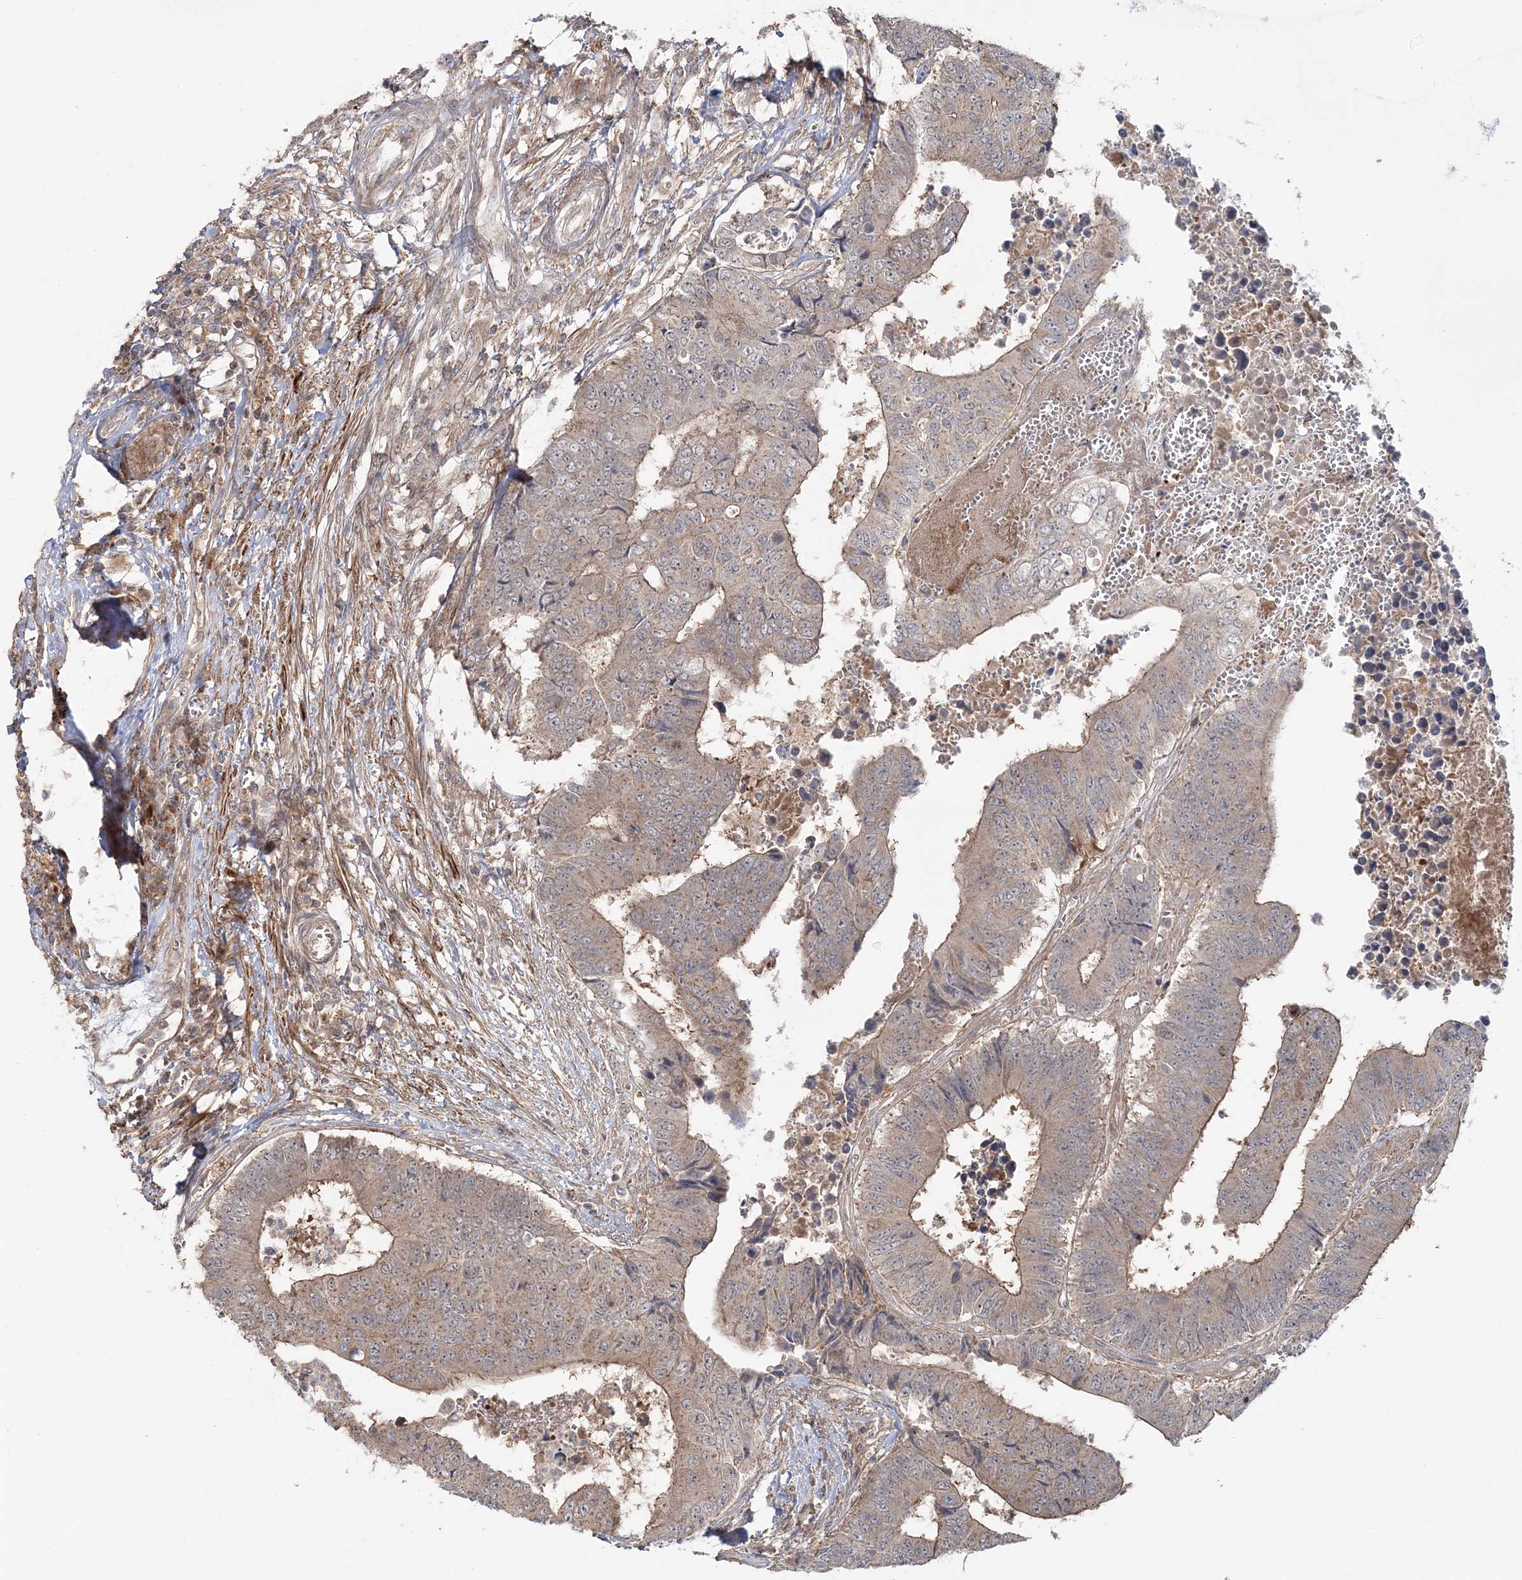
{"staining": {"intensity": "weak", "quantity": "25%-75%", "location": "cytoplasmic/membranous"}, "tissue": "colorectal cancer", "cell_type": "Tumor cells", "image_type": "cancer", "snomed": [{"axis": "morphology", "description": "Adenocarcinoma, NOS"}, {"axis": "topography", "description": "Rectum"}], "caption": "An IHC micrograph of tumor tissue is shown. Protein staining in brown shows weak cytoplasmic/membranous positivity in adenocarcinoma (colorectal) within tumor cells.", "gene": "MOCS2", "patient": {"sex": "male", "age": 84}}